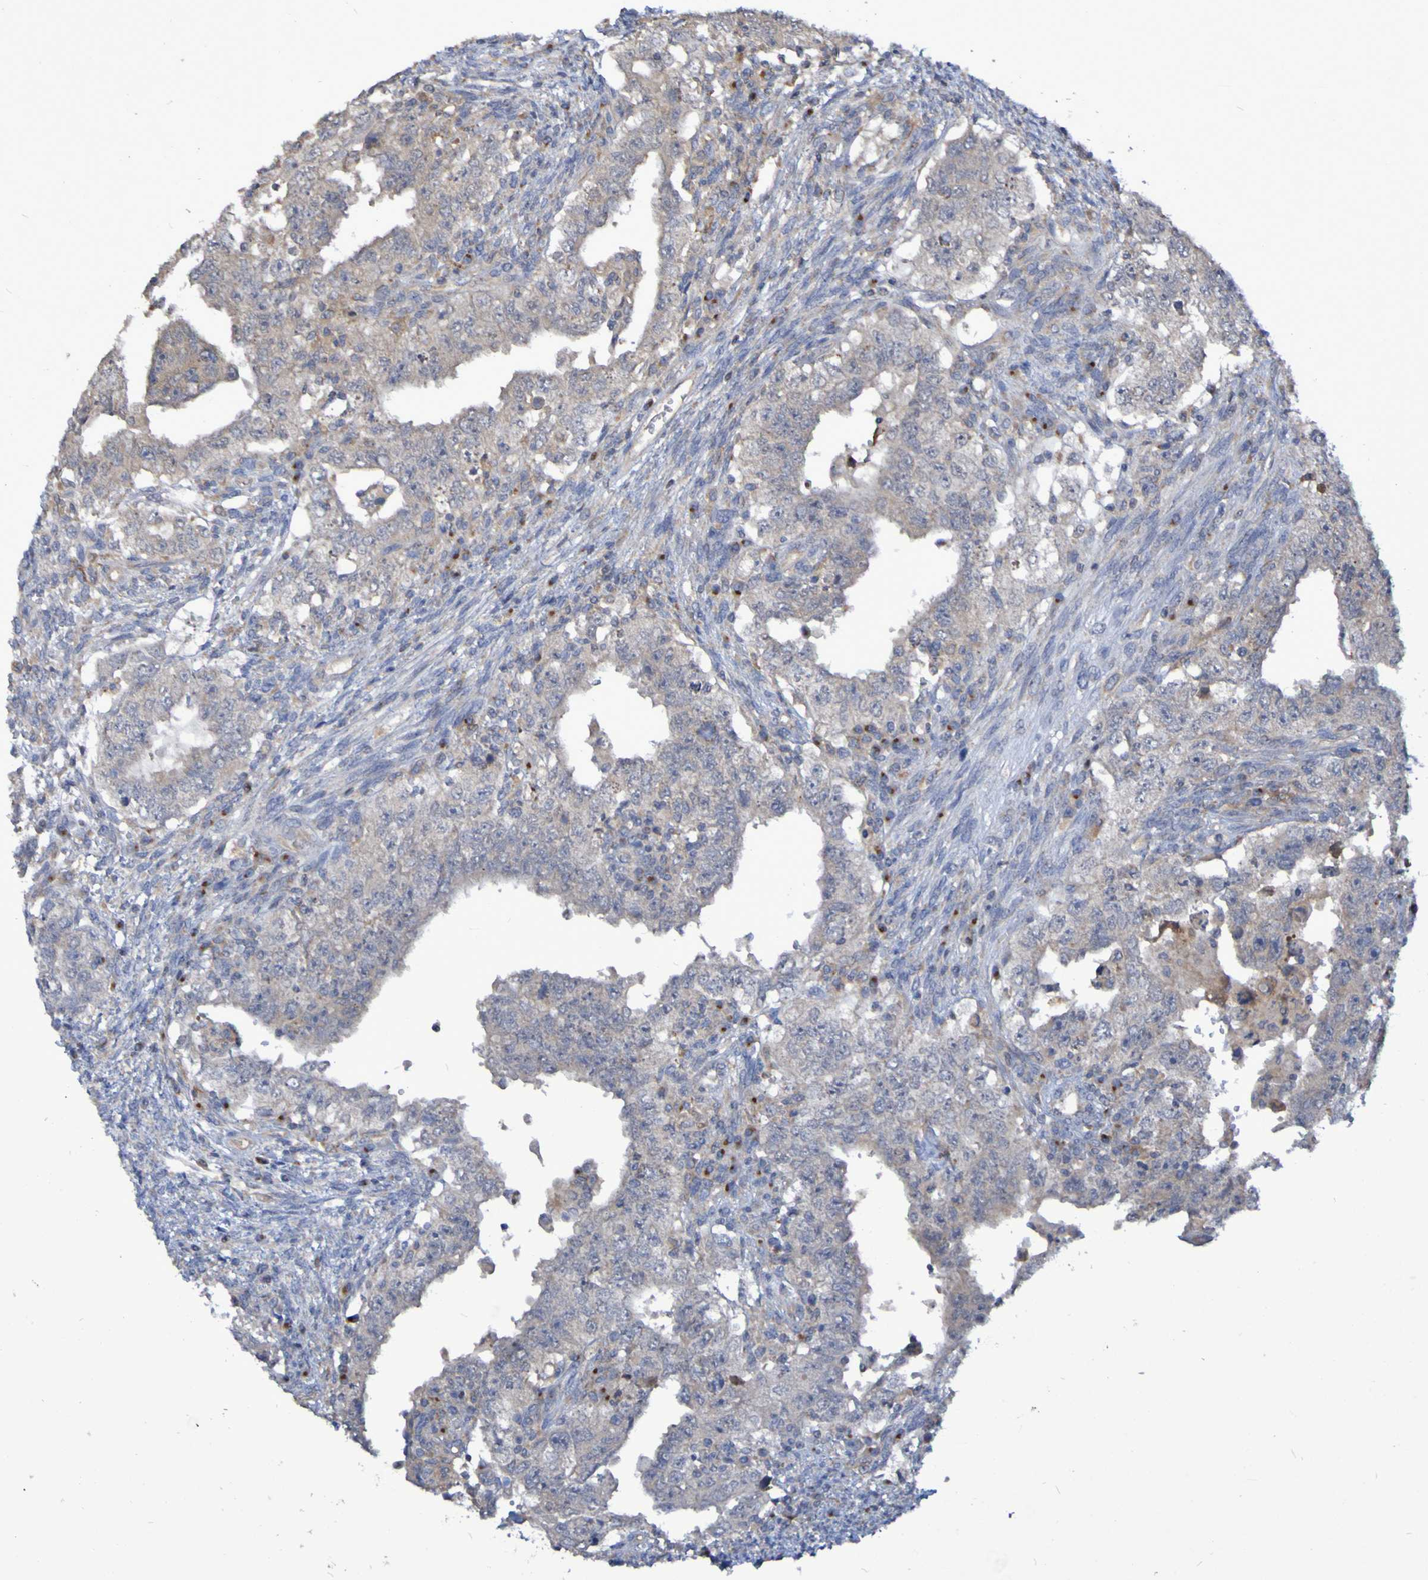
{"staining": {"intensity": "weak", "quantity": "25%-75%", "location": "cytoplasmic/membranous"}, "tissue": "testis cancer", "cell_type": "Tumor cells", "image_type": "cancer", "snomed": [{"axis": "morphology", "description": "Carcinoma, Embryonal, NOS"}, {"axis": "topography", "description": "Testis"}], "caption": "High-magnification brightfield microscopy of embryonal carcinoma (testis) stained with DAB (3,3'-diaminobenzidine) (brown) and counterstained with hematoxylin (blue). tumor cells exhibit weak cytoplasmic/membranous expression is appreciated in approximately25%-75% of cells.", "gene": "LMBRD2", "patient": {"sex": "male", "age": 26}}